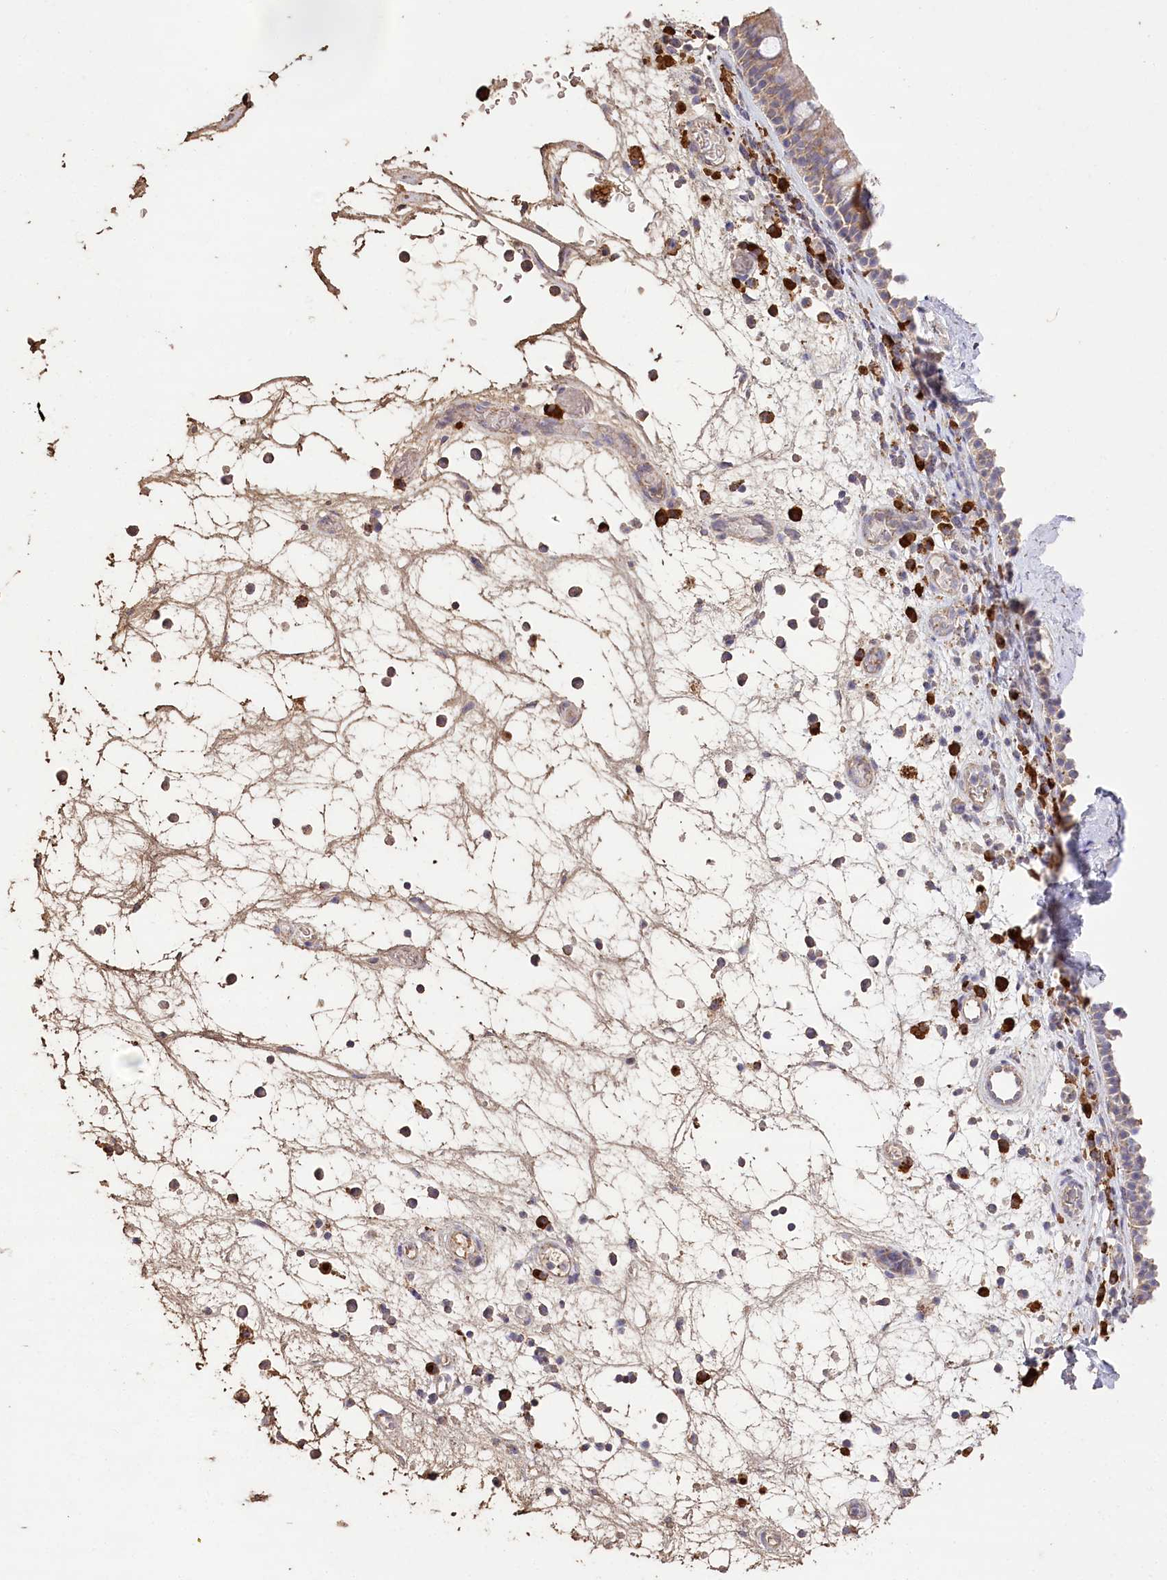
{"staining": {"intensity": "weak", "quantity": ">75%", "location": "cytoplasmic/membranous"}, "tissue": "nasopharynx", "cell_type": "Respiratory epithelial cells", "image_type": "normal", "snomed": [{"axis": "morphology", "description": "Normal tissue, NOS"}, {"axis": "morphology", "description": "Inflammation, NOS"}, {"axis": "morphology", "description": "Malignant melanoma, Metastatic site"}, {"axis": "topography", "description": "Nasopharynx"}], "caption": "Immunohistochemistry staining of normal nasopharynx, which reveals low levels of weak cytoplasmic/membranous expression in approximately >75% of respiratory epithelial cells indicating weak cytoplasmic/membranous protein staining. The staining was performed using DAB (3,3'-diaminobenzidine) (brown) for protein detection and nuclei were counterstained in hematoxylin (blue).", "gene": "IREB2", "patient": {"sex": "male", "age": 70}}